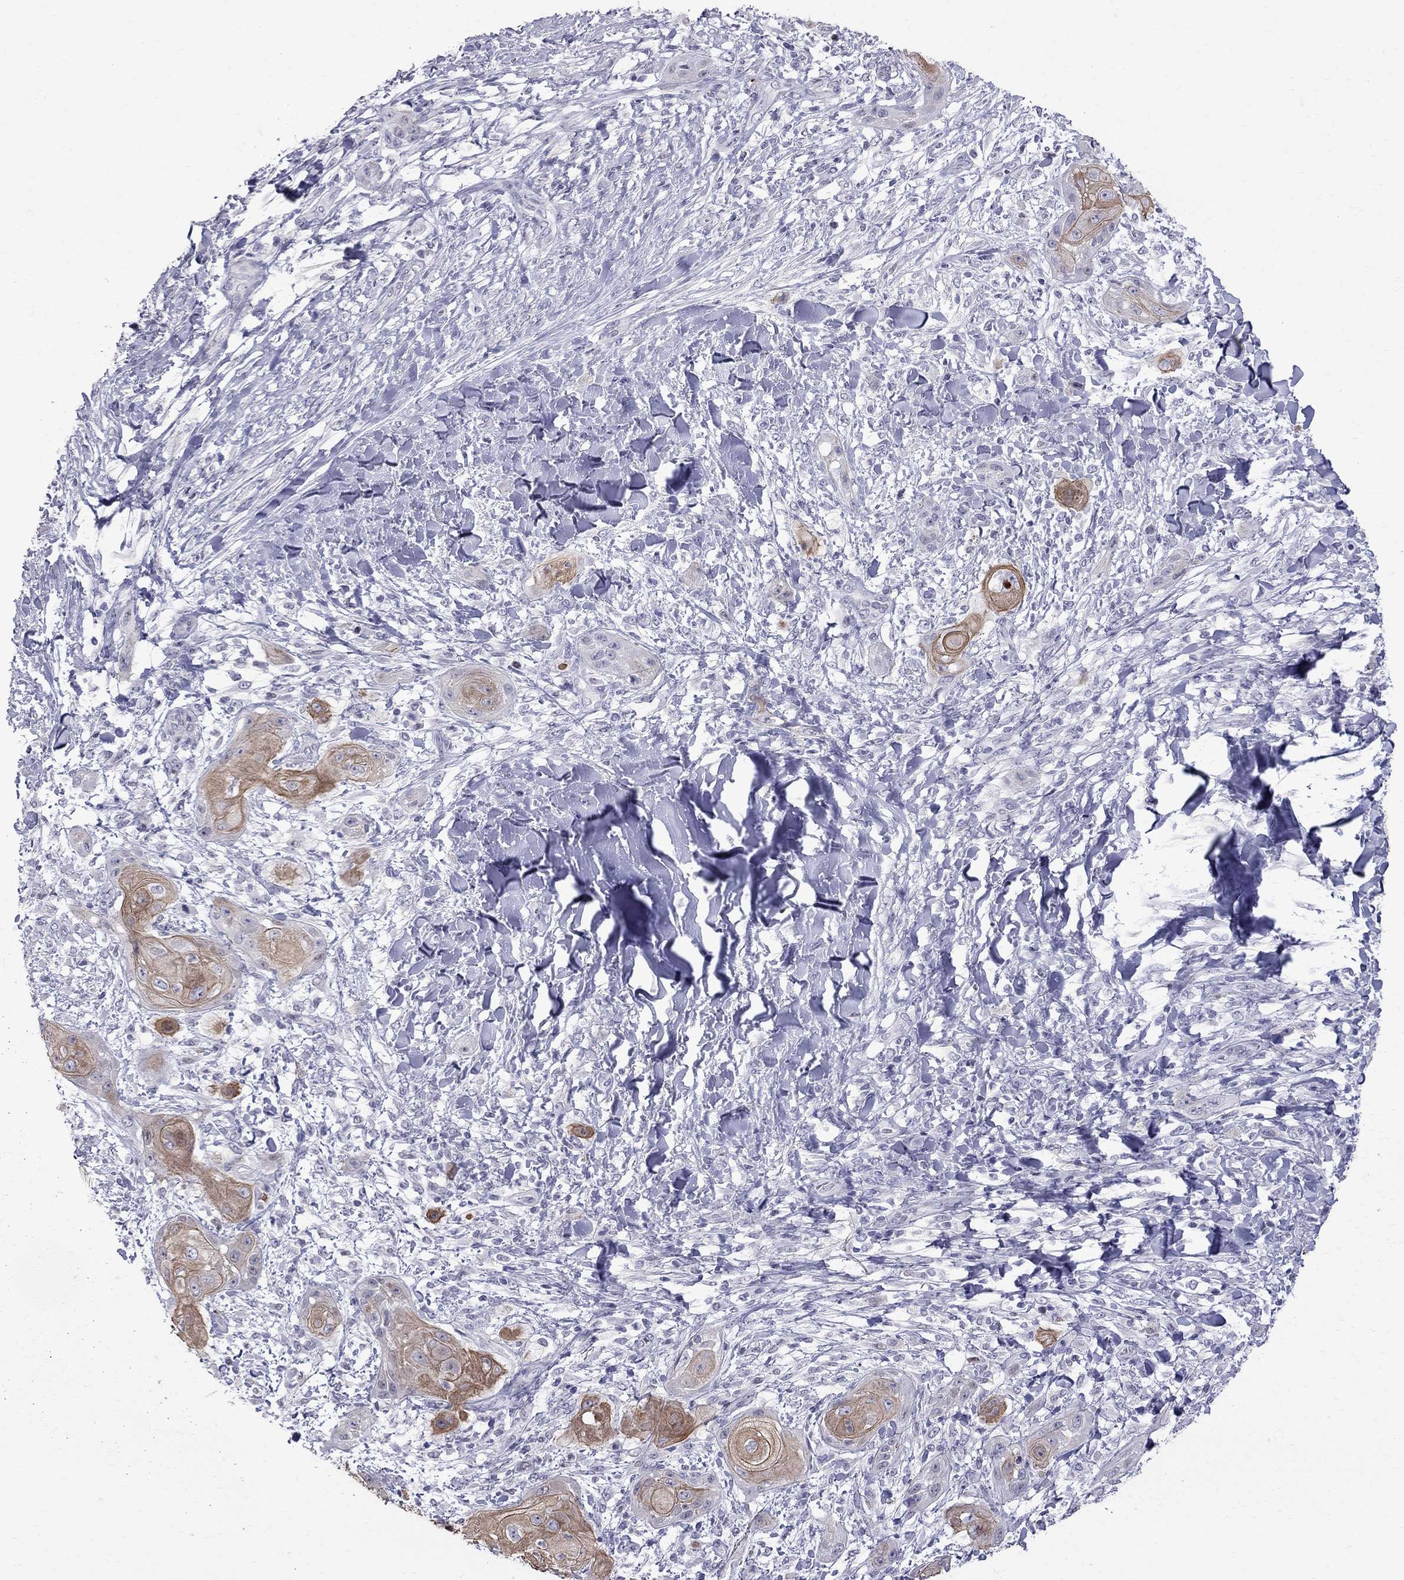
{"staining": {"intensity": "strong", "quantity": "25%-75%", "location": "cytoplasmic/membranous"}, "tissue": "skin cancer", "cell_type": "Tumor cells", "image_type": "cancer", "snomed": [{"axis": "morphology", "description": "Squamous cell carcinoma, NOS"}, {"axis": "topography", "description": "Skin"}], "caption": "This is an image of IHC staining of skin cancer (squamous cell carcinoma), which shows strong expression in the cytoplasmic/membranous of tumor cells.", "gene": "MUC15", "patient": {"sex": "male", "age": 62}}